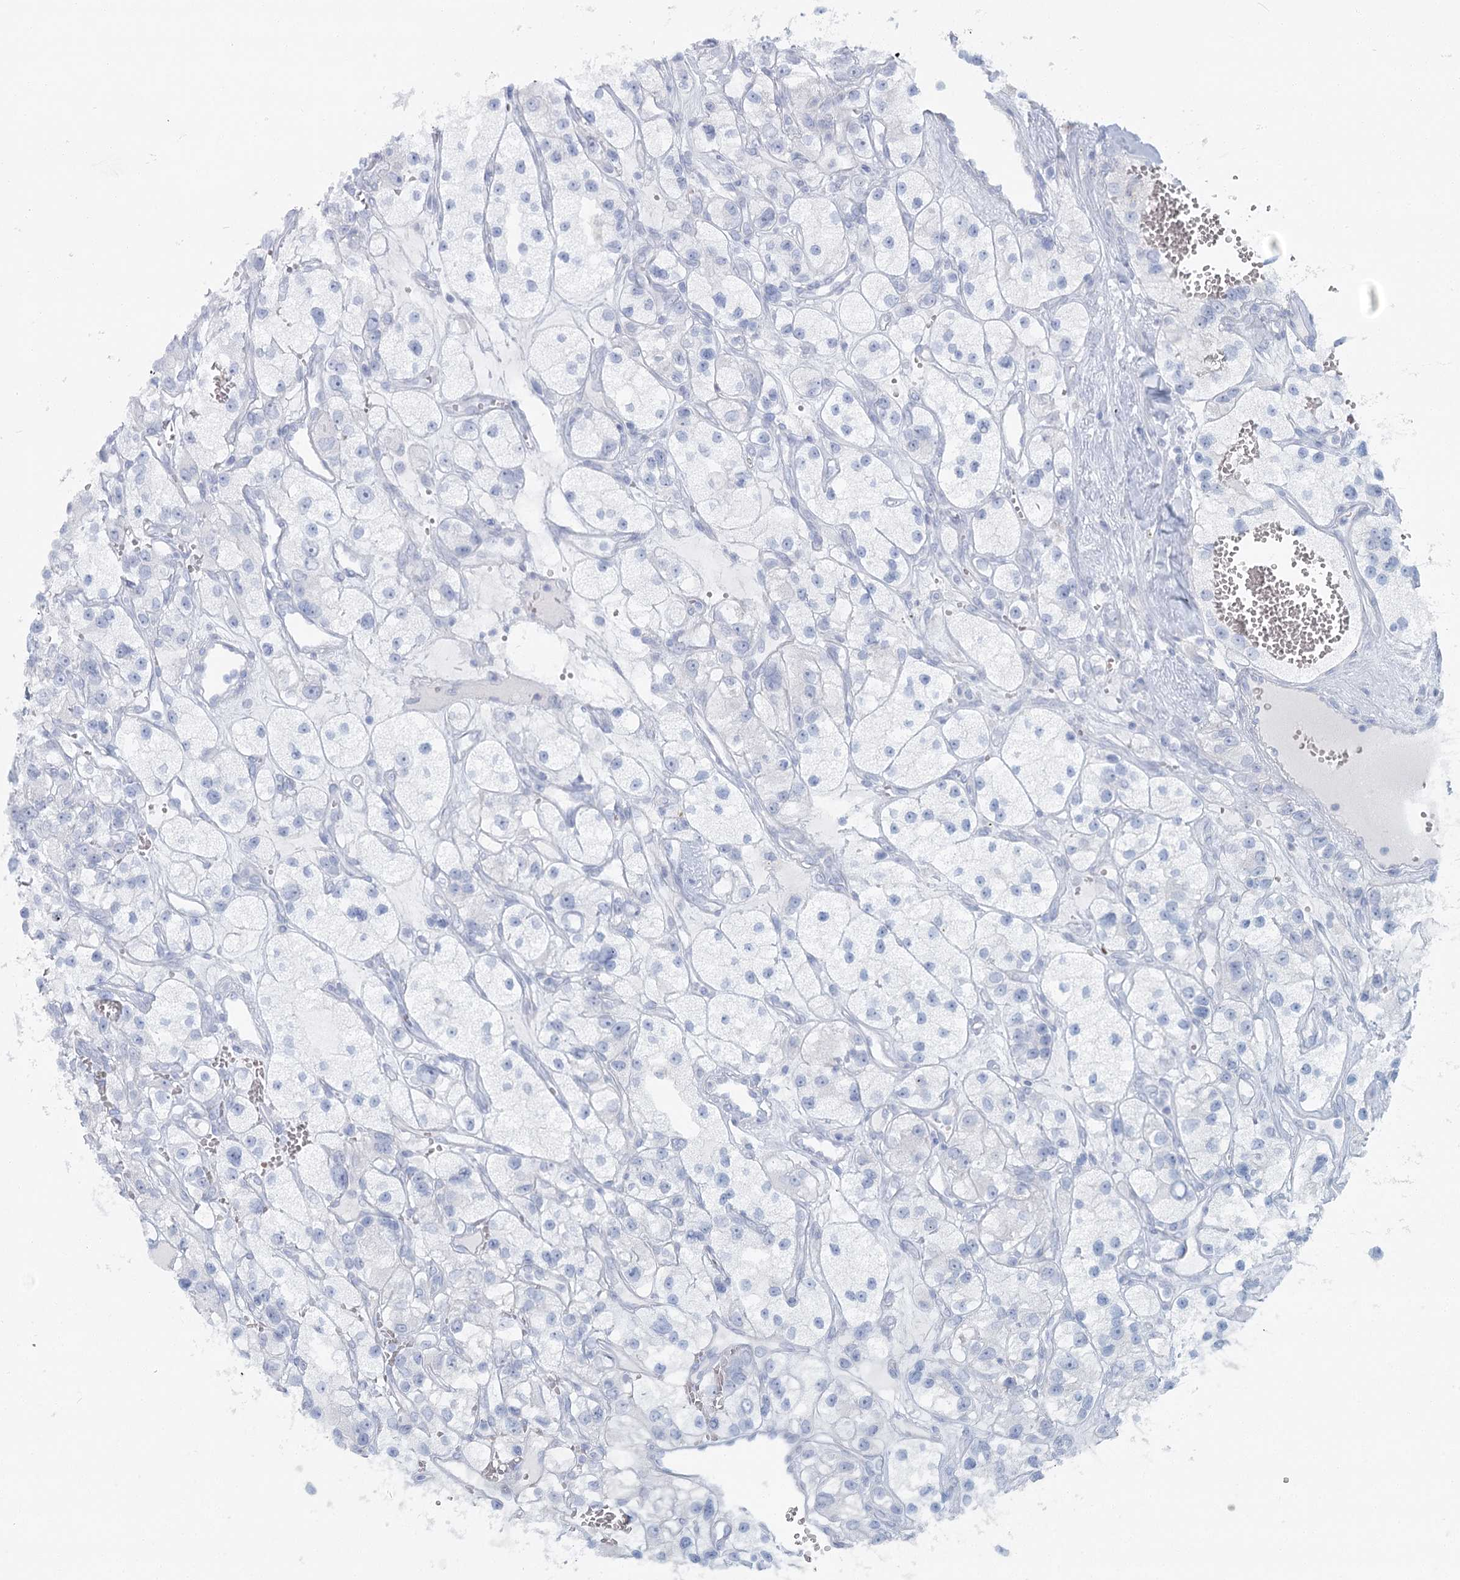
{"staining": {"intensity": "negative", "quantity": "none", "location": "none"}, "tissue": "renal cancer", "cell_type": "Tumor cells", "image_type": "cancer", "snomed": [{"axis": "morphology", "description": "Adenocarcinoma, NOS"}, {"axis": "topography", "description": "Kidney"}], "caption": "This is an immunohistochemistry photomicrograph of human renal adenocarcinoma. There is no positivity in tumor cells.", "gene": "IFIT5", "patient": {"sex": "female", "age": 57}}